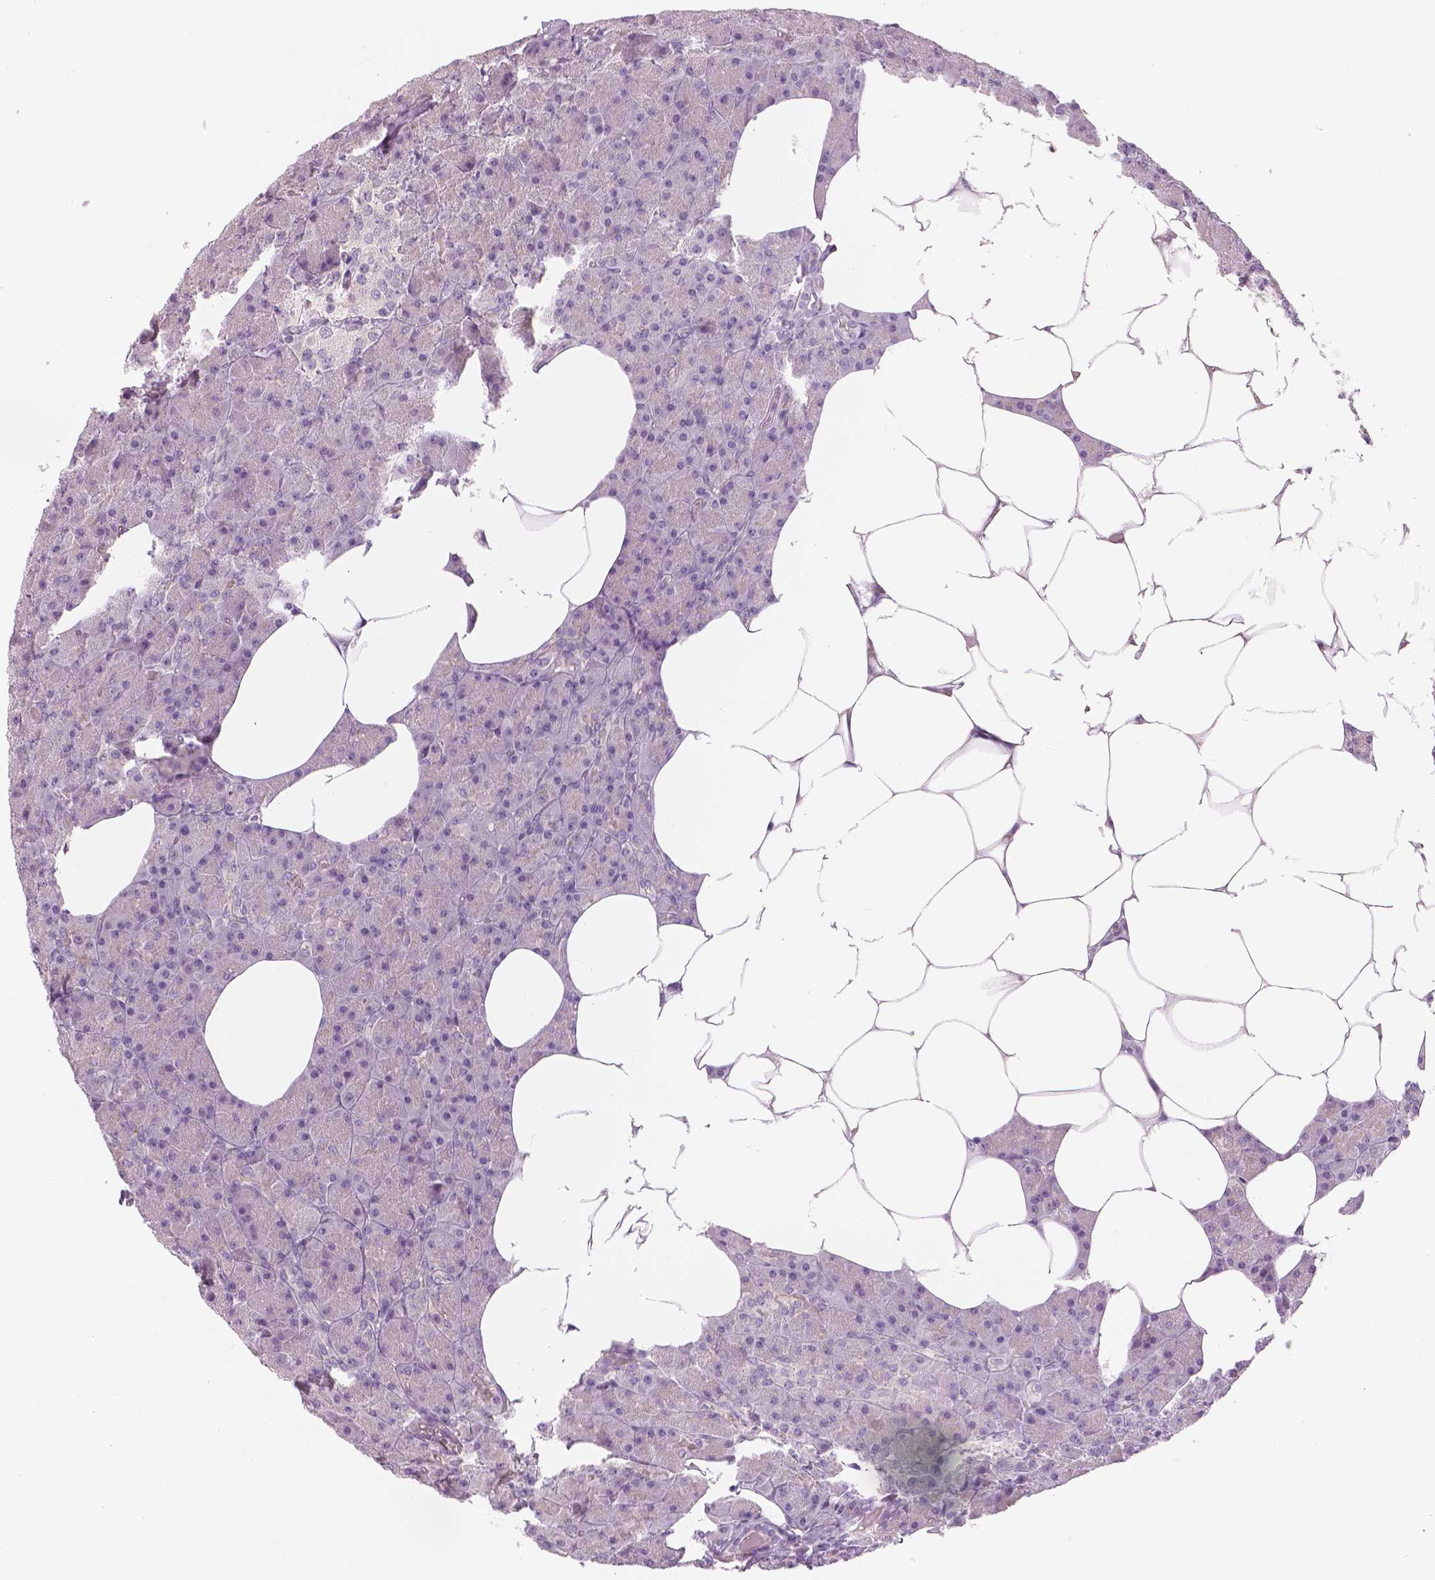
{"staining": {"intensity": "negative", "quantity": "none", "location": "none"}, "tissue": "pancreas", "cell_type": "Exocrine glandular cells", "image_type": "normal", "snomed": [{"axis": "morphology", "description": "Normal tissue, NOS"}, {"axis": "topography", "description": "Pancreas"}], "caption": "This micrograph is of unremarkable pancreas stained with immunohistochemistry to label a protein in brown with the nuclei are counter-stained blue. There is no positivity in exocrine glandular cells. (DAB IHC visualized using brightfield microscopy, high magnification).", "gene": "SLC24A1", "patient": {"sex": "female", "age": 45}}